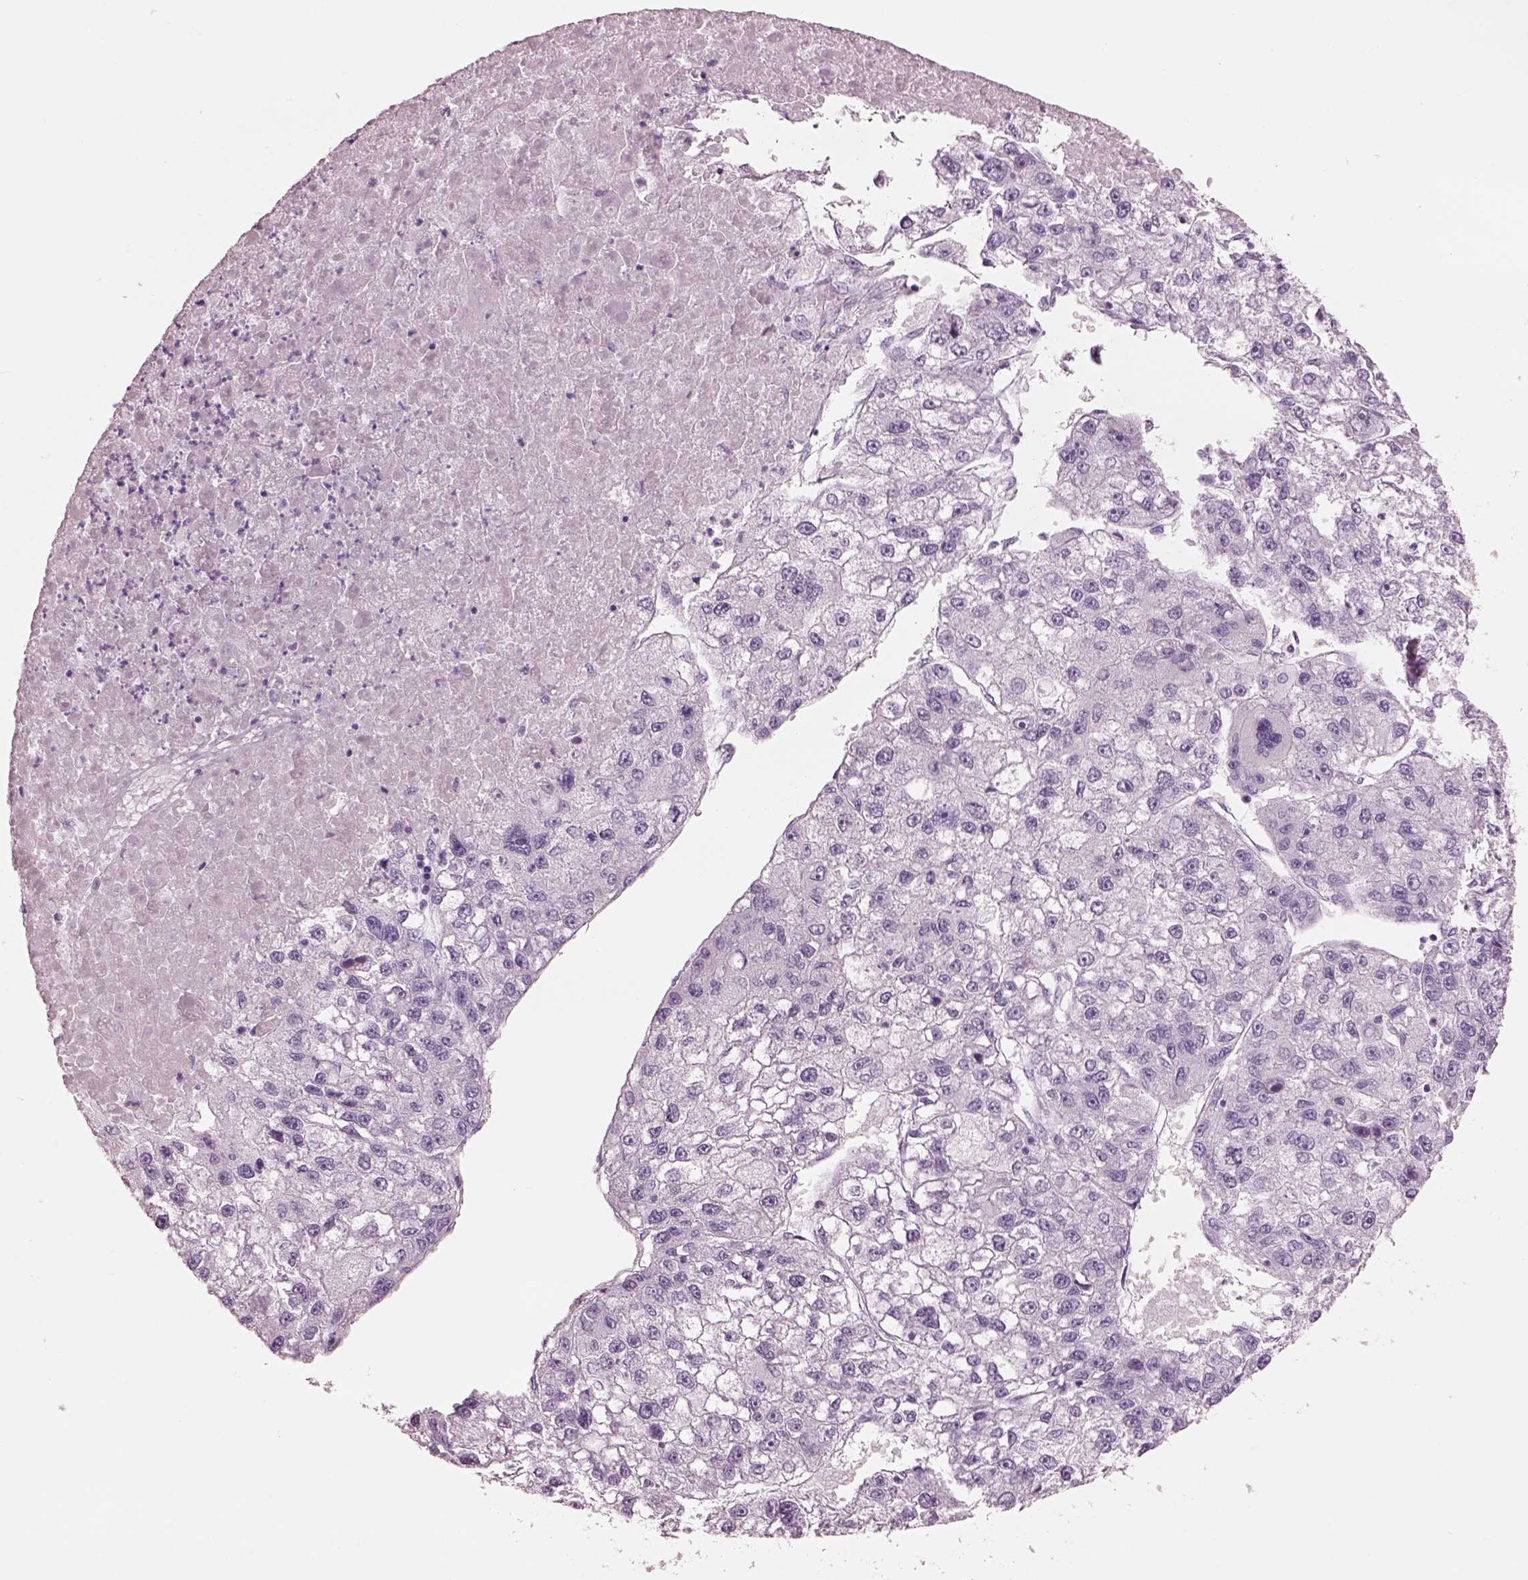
{"staining": {"intensity": "negative", "quantity": "none", "location": "none"}, "tissue": "liver cancer", "cell_type": "Tumor cells", "image_type": "cancer", "snomed": [{"axis": "morphology", "description": "Carcinoma, Hepatocellular, NOS"}, {"axis": "topography", "description": "Liver"}], "caption": "Tumor cells show no significant expression in liver cancer (hepatocellular carcinoma). (Immunohistochemistry (ihc), brightfield microscopy, high magnification).", "gene": "HYDIN", "patient": {"sex": "male", "age": 56}}